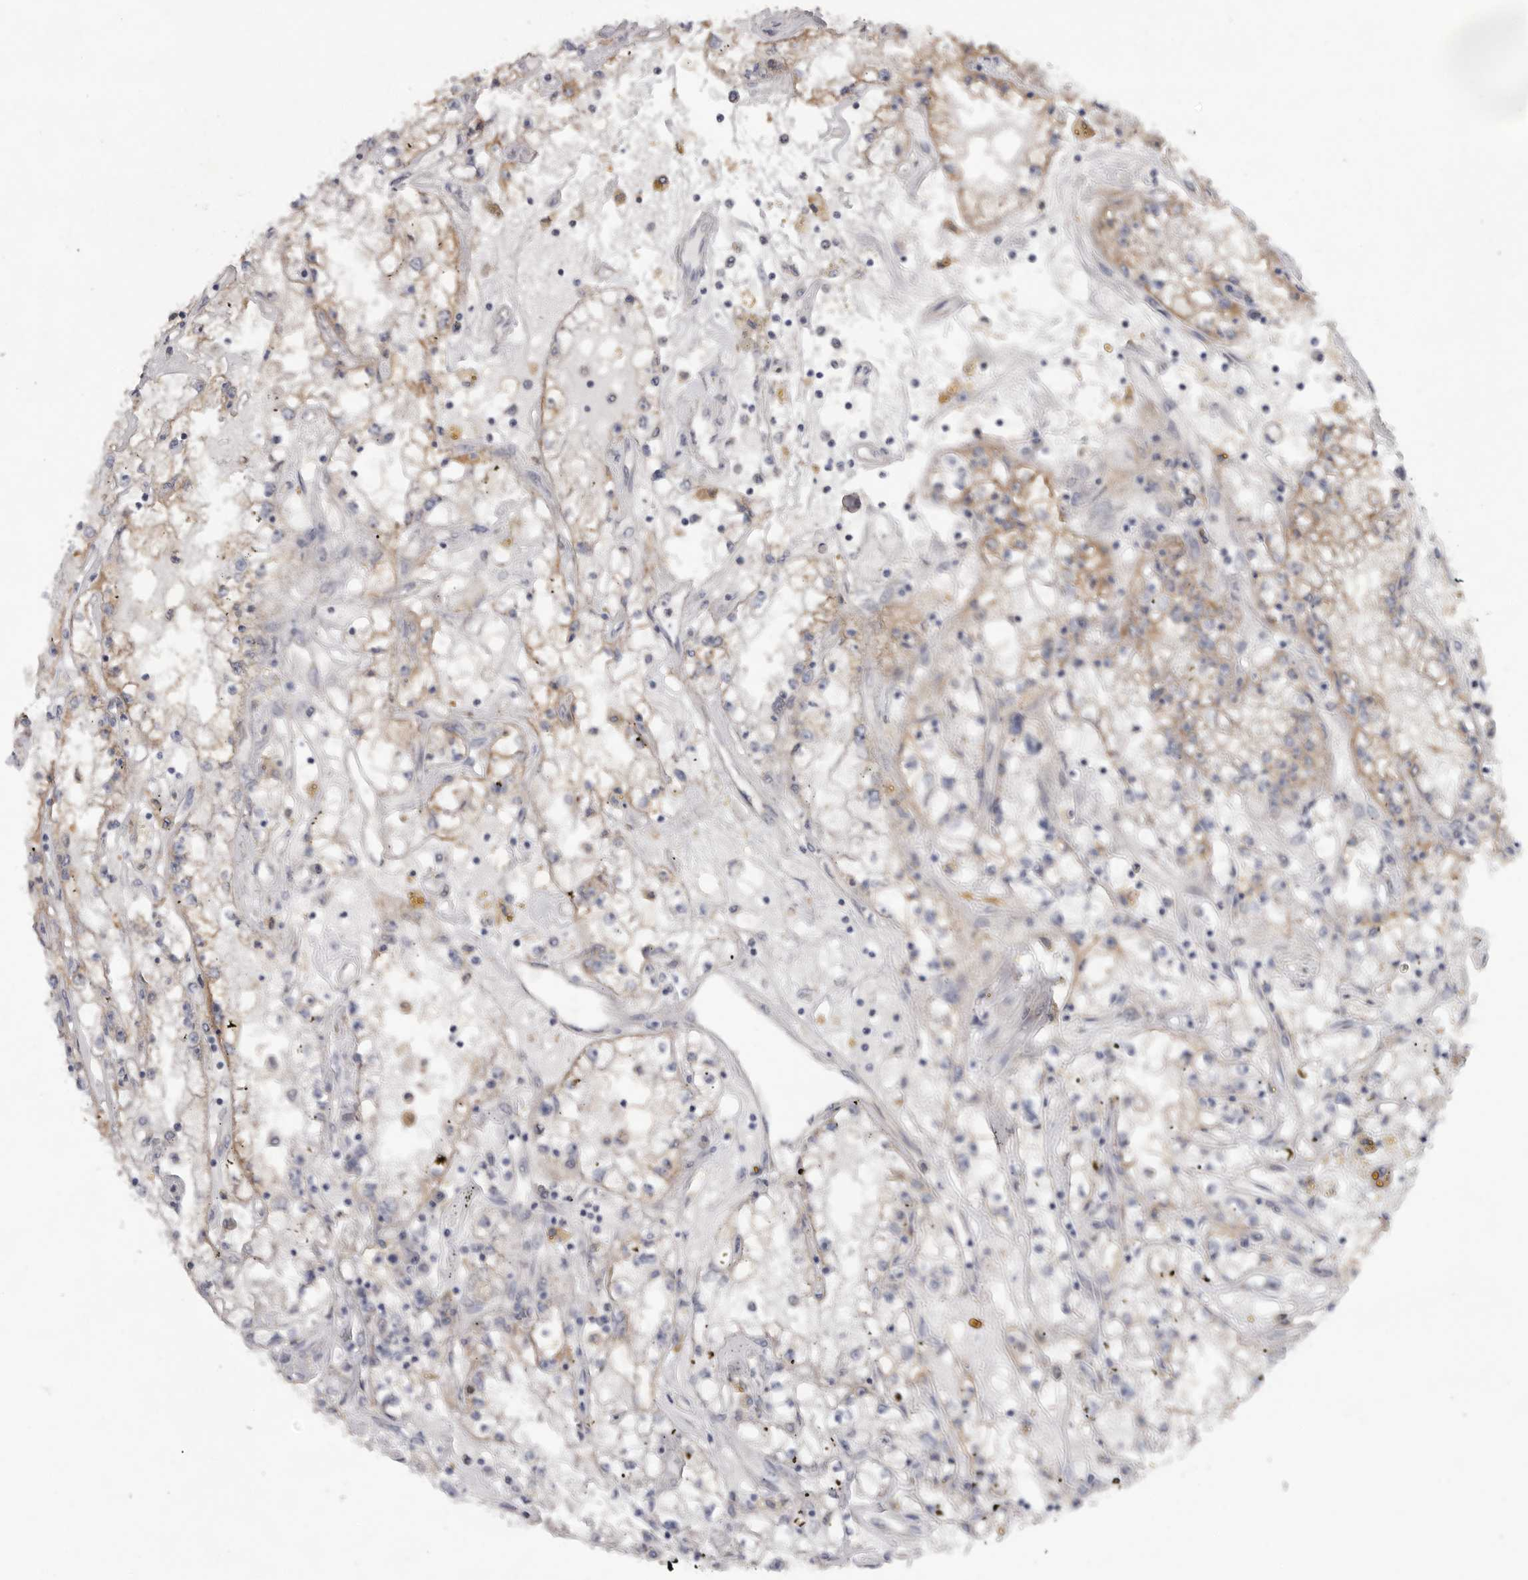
{"staining": {"intensity": "weak", "quantity": "25%-75%", "location": "cytoplasmic/membranous"}, "tissue": "renal cancer", "cell_type": "Tumor cells", "image_type": "cancer", "snomed": [{"axis": "morphology", "description": "Adenocarcinoma, NOS"}, {"axis": "topography", "description": "Kidney"}], "caption": "This histopathology image demonstrates renal cancer stained with immunohistochemistry to label a protein in brown. The cytoplasmic/membranous of tumor cells show weak positivity for the protein. Nuclei are counter-stained blue.", "gene": "FBXO43", "patient": {"sex": "male", "age": 56}}